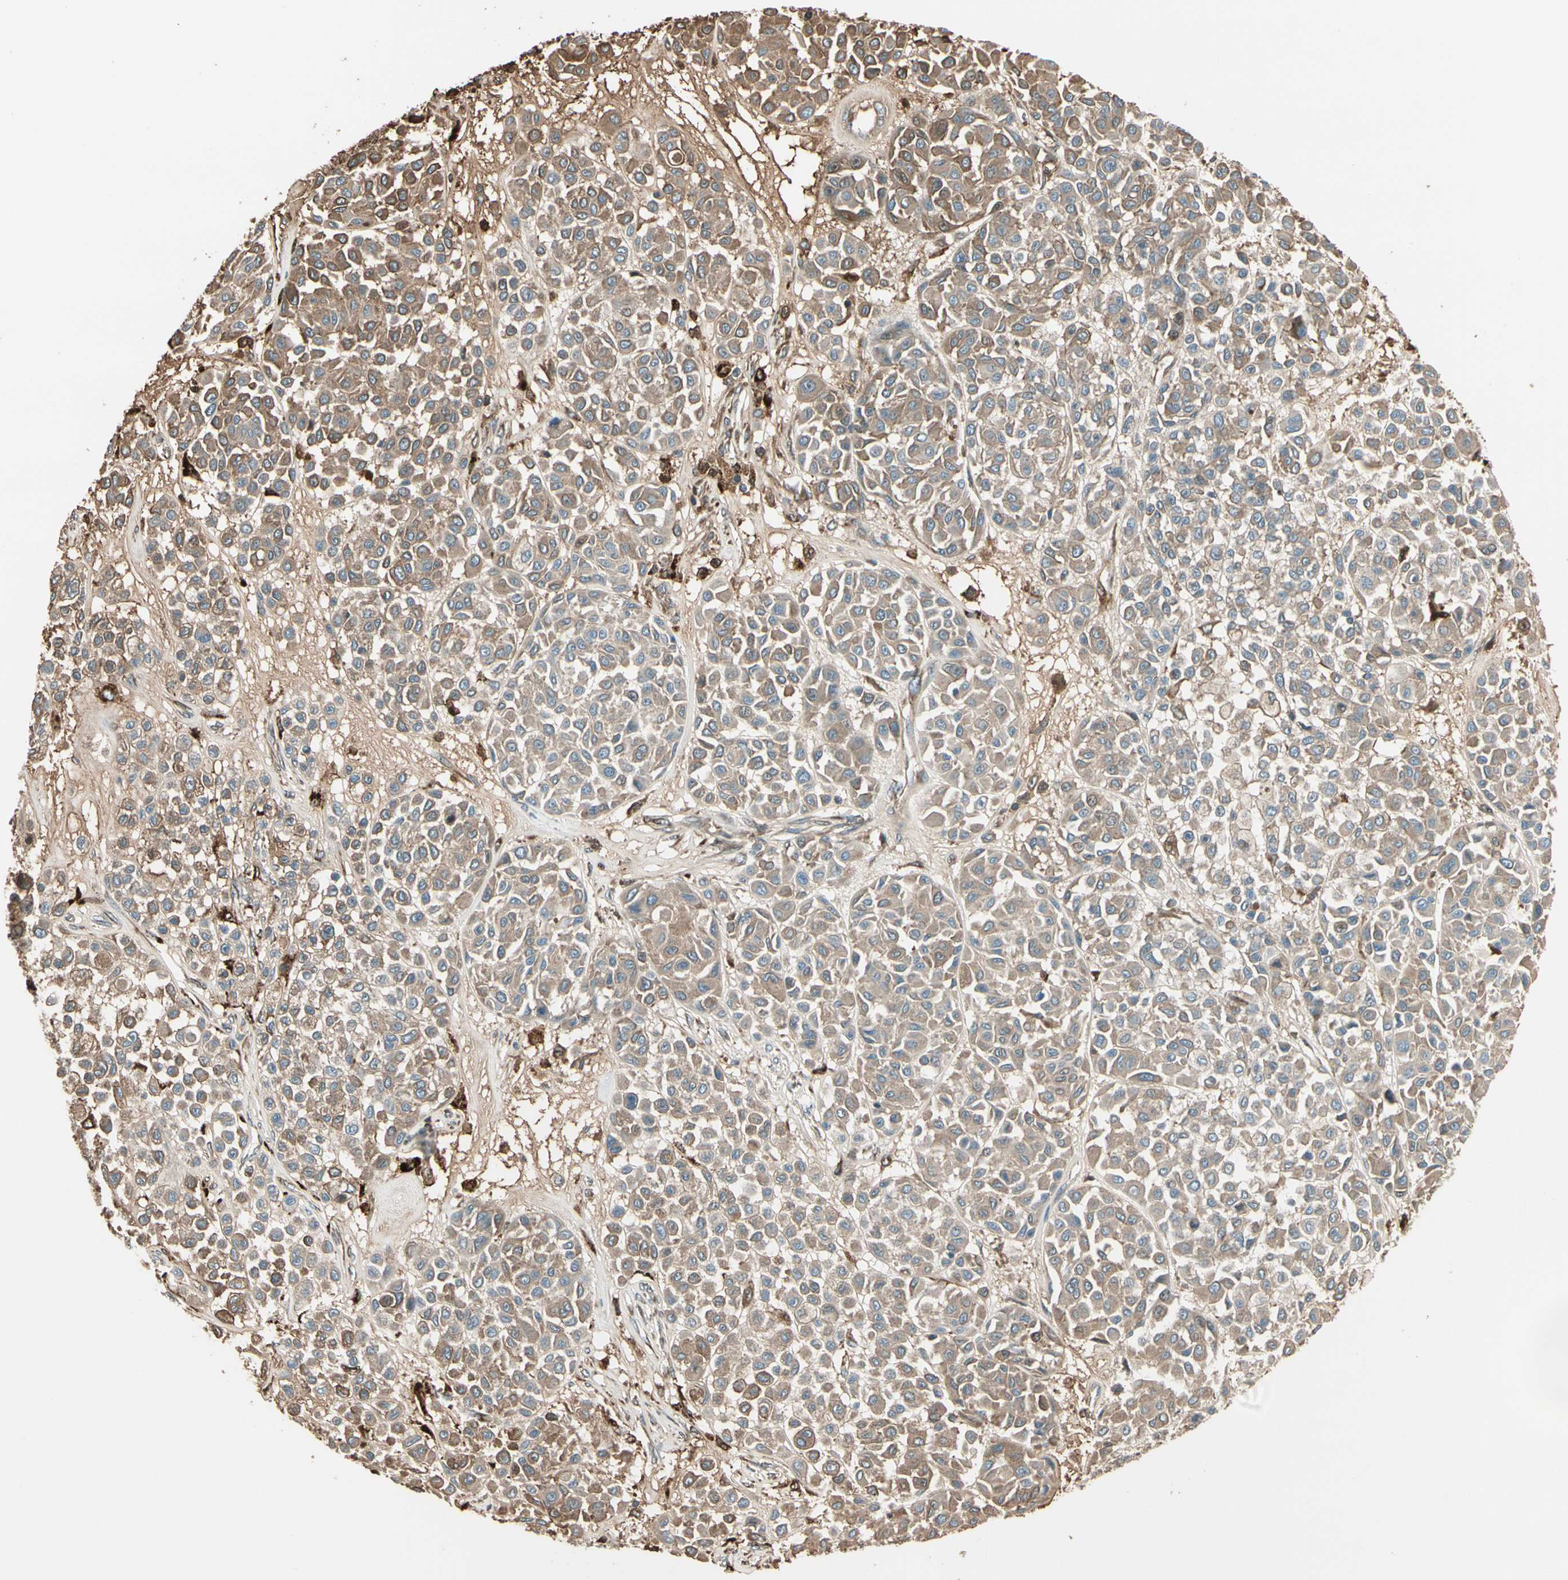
{"staining": {"intensity": "weak", "quantity": ">75%", "location": "cytoplasmic/membranous"}, "tissue": "melanoma", "cell_type": "Tumor cells", "image_type": "cancer", "snomed": [{"axis": "morphology", "description": "Malignant melanoma, Metastatic site"}, {"axis": "topography", "description": "Soft tissue"}], "caption": "A photomicrograph of human malignant melanoma (metastatic site) stained for a protein exhibits weak cytoplasmic/membranous brown staining in tumor cells.", "gene": "STX11", "patient": {"sex": "male", "age": 41}}